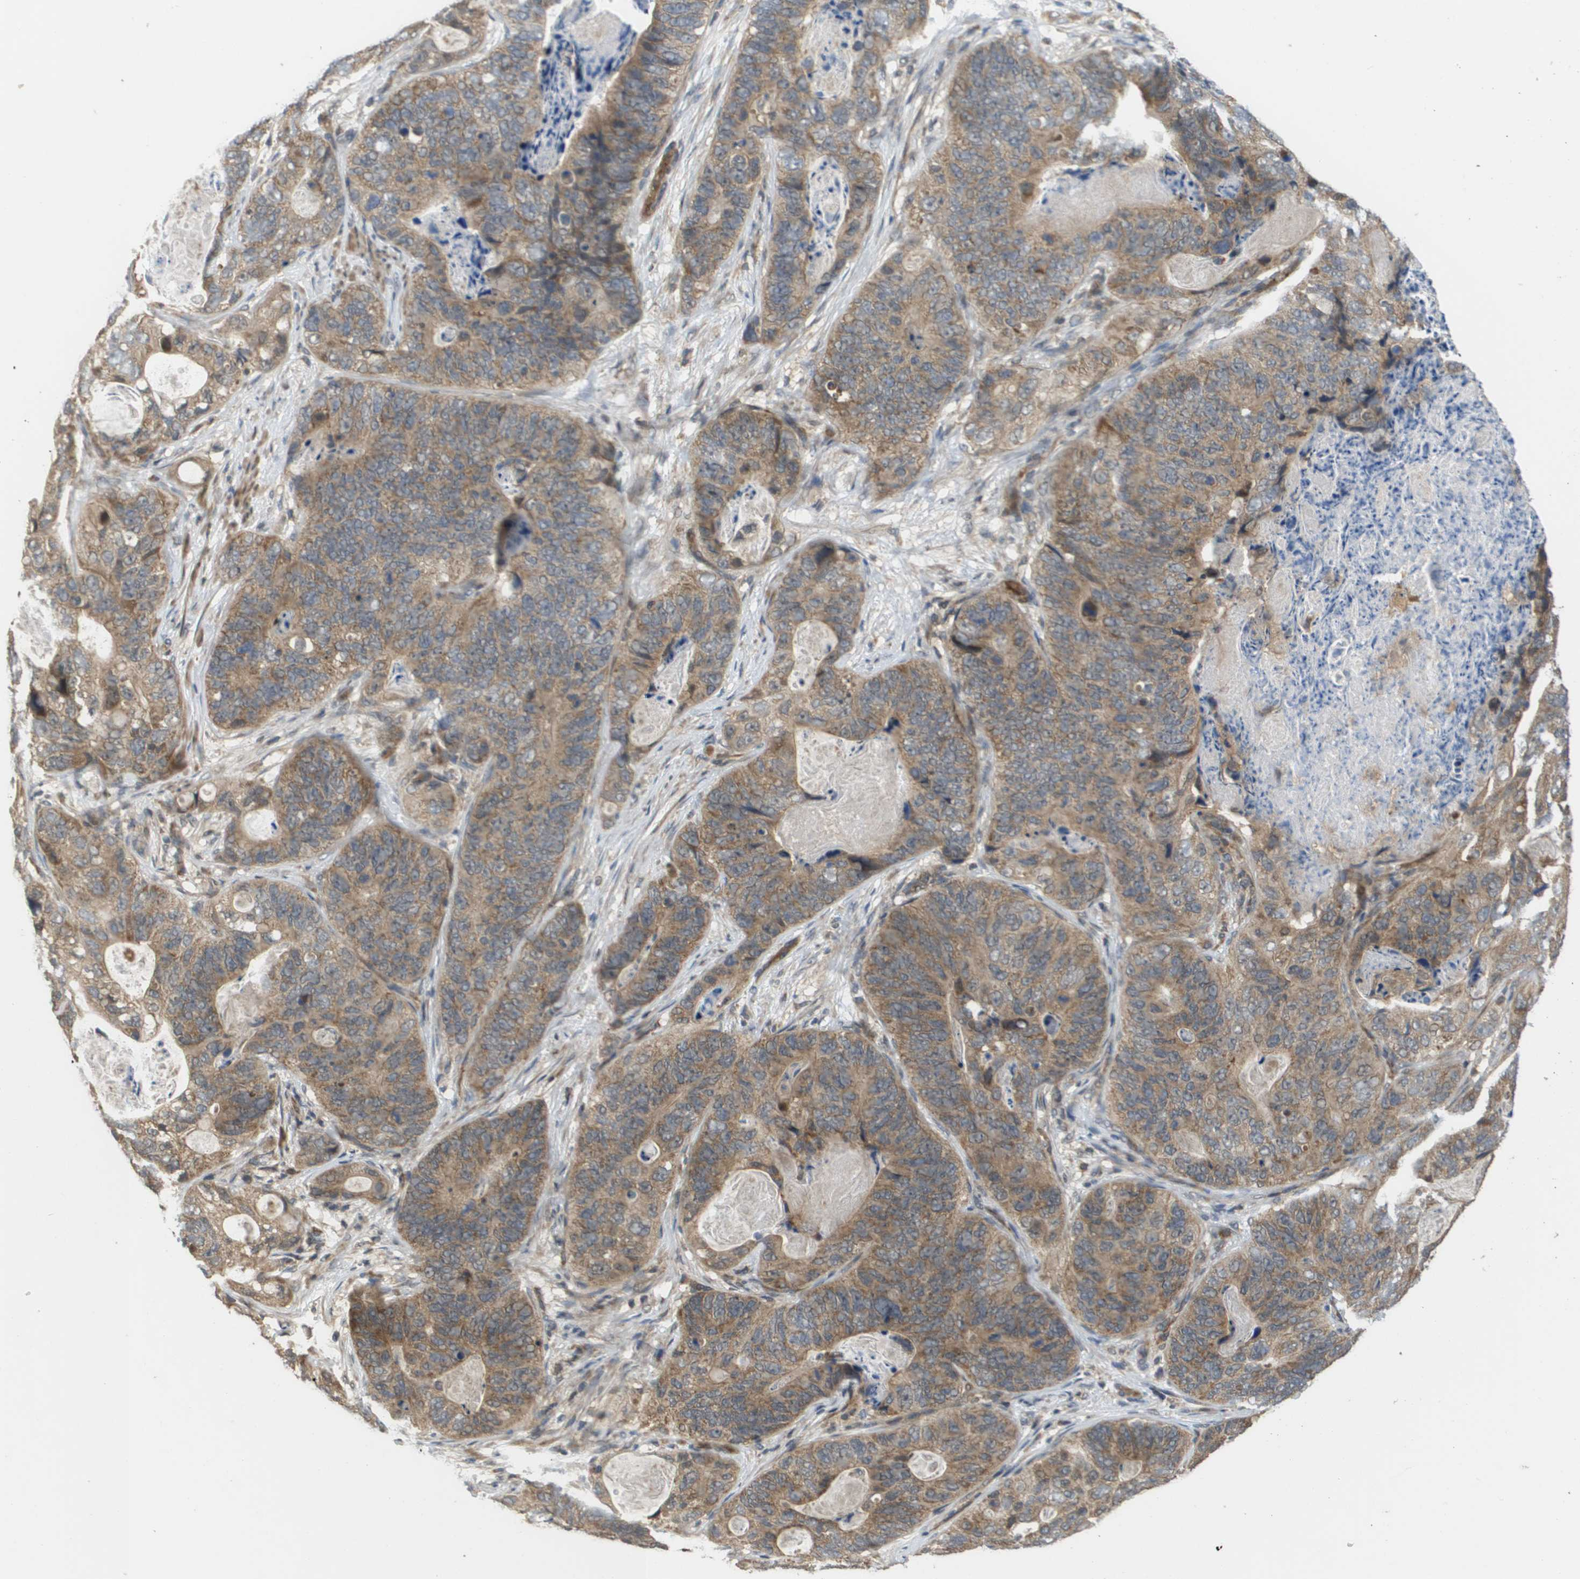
{"staining": {"intensity": "moderate", "quantity": ">75%", "location": "cytoplasmic/membranous"}, "tissue": "stomach cancer", "cell_type": "Tumor cells", "image_type": "cancer", "snomed": [{"axis": "morphology", "description": "Adenocarcinoma, NOS"}, {"axis": "topography", "description": "Stomach"}], "caption": "Immunohistochemical staining of human stomach cancer (adenocarcinoma) reveals moderate cytoplasmic/membranous protein positivity in approximately >75% of tumor cells. Nuclei are stained in blue.", "gene": "RBM38", "patient": {"sex": "female", "age": 89}}